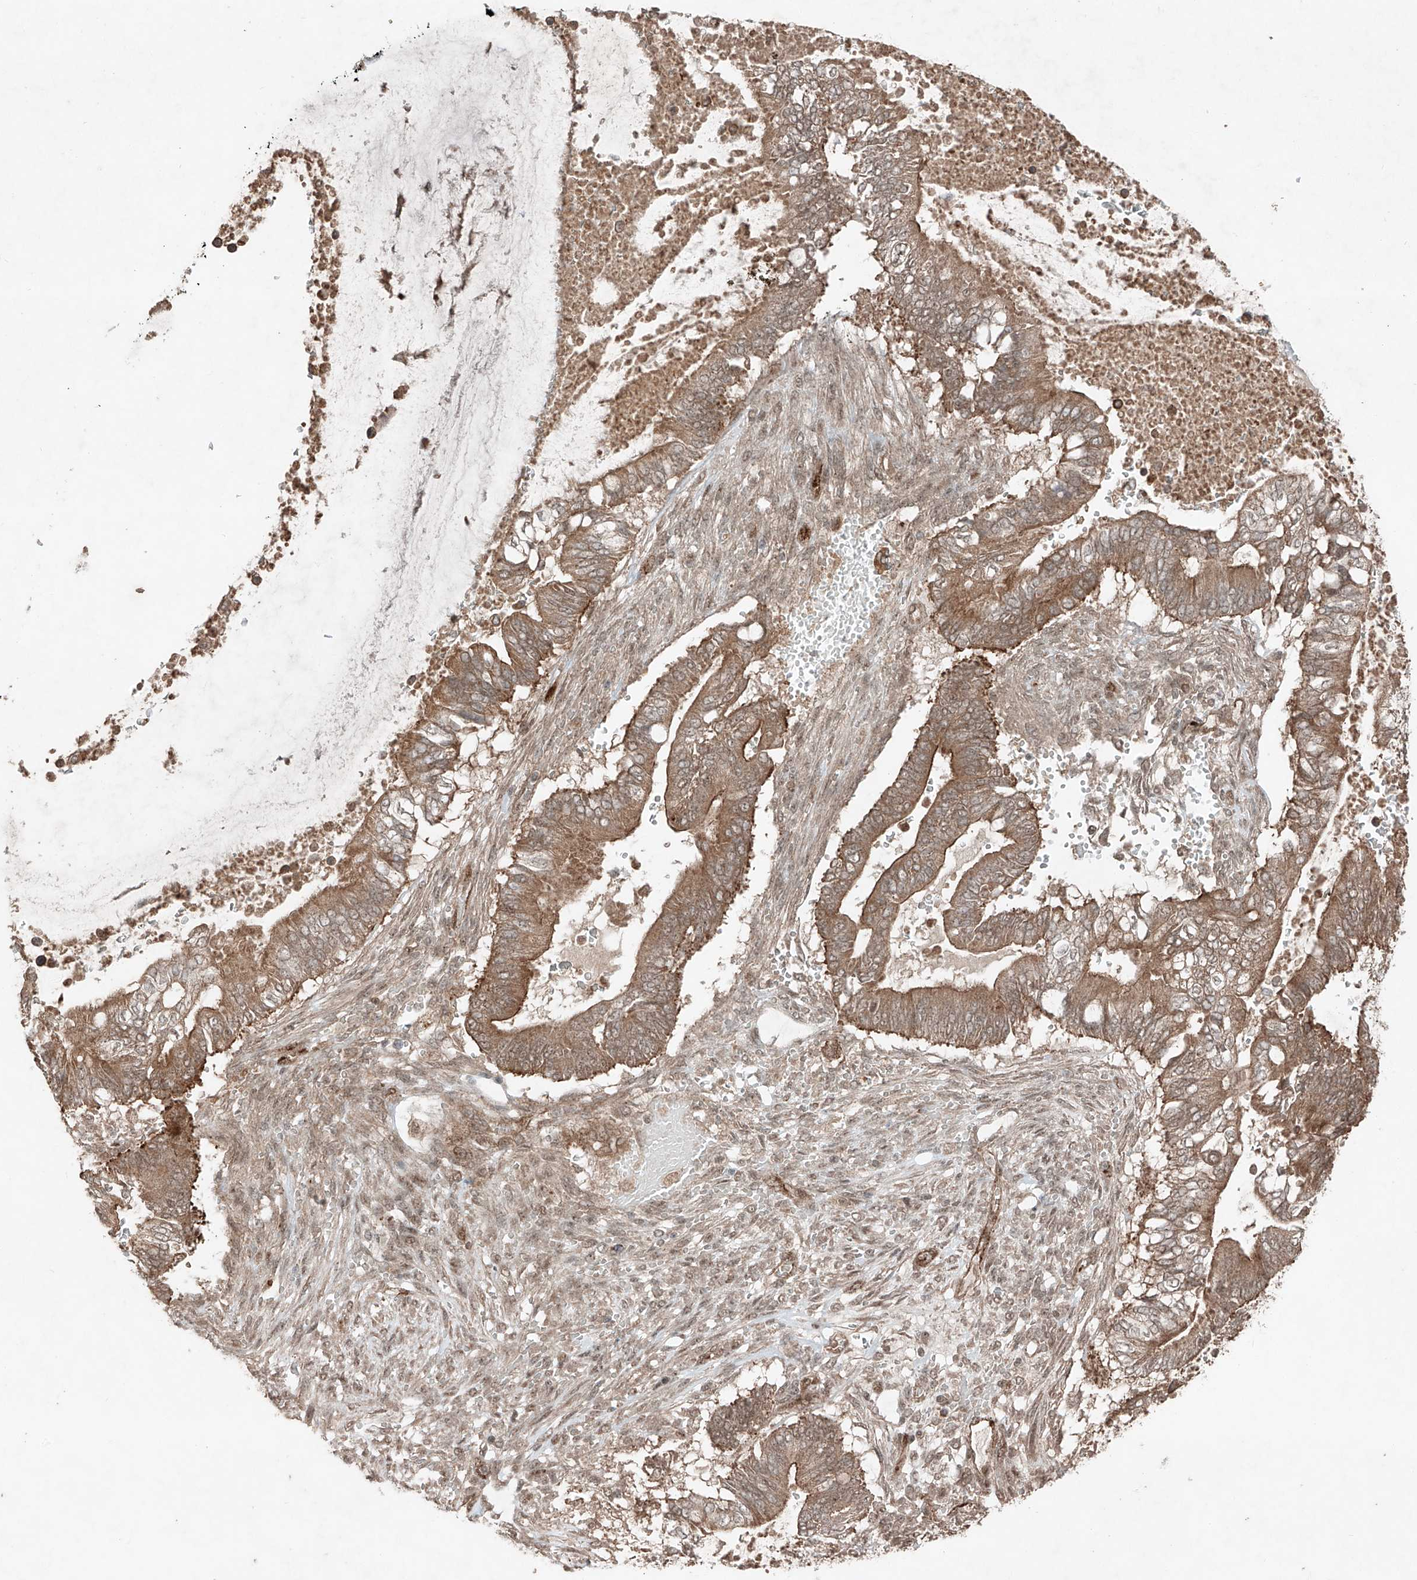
{"staining": {"intensity": "moderate", "quantity": ">75%", "location": "cytoplasmic/membranous"}, "tissue": "pancreatic cancer", "cell_type": "Tumor cells", "image_type": "cancer", "snomed": [{"axis": "morphology", "description": "Adenocarcinoma, NOS"}, {"axis": "topography", "description": "Pancreas"}], "caption": "An immunohistochemistry photomicrograph of tumor tissue is shown. Protein staining in brown labels moderate cytoplasmic/membranous positivity in pancreatic cancer (adenocarcinoma) within tumor cells.", "gene": "ZNF620", "patient": {"sex": "male", "age": 68}}